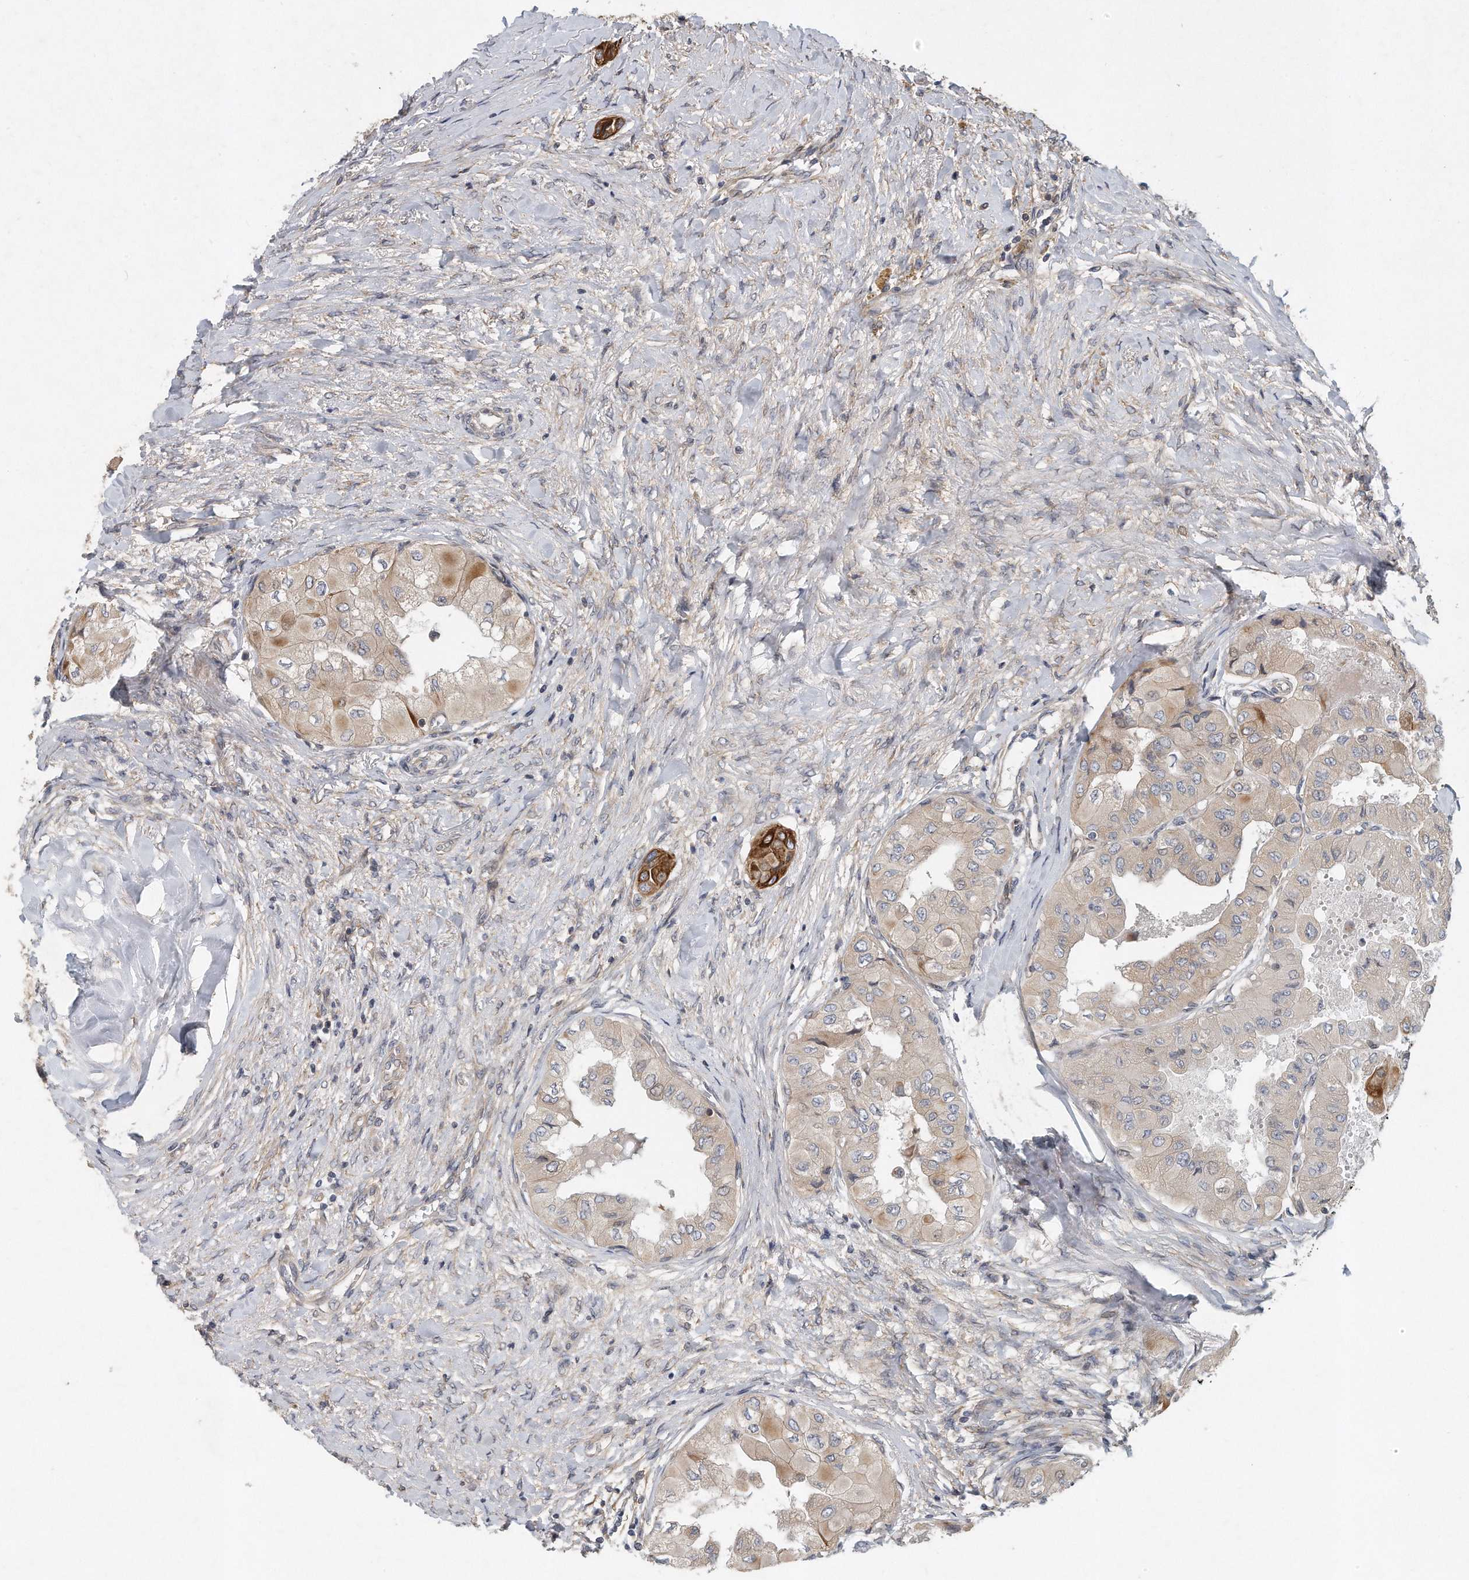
{"staining": {"intensity": "strong", "quantity": "<25%", "location": "cytoplasmic/membranous"}, "tissue": "thyroid cancer", "cell_type": "Tumor cells", "image_type": "cancer", "snomed": [{"axis": "morphology", "description": "Papillary adenocarcinoma, NOS"}, {"axis": "topography", "description": "Thyroid gland"}], "caption": "A medium amount of strong cytoplasmic/membranous expression is appreciated in approximately <25% of tumor cells in thyroid papillary adenocarcinoma tissue.", "gene": "PCDH8", "patient": {"sex": "female", "age": 59}}